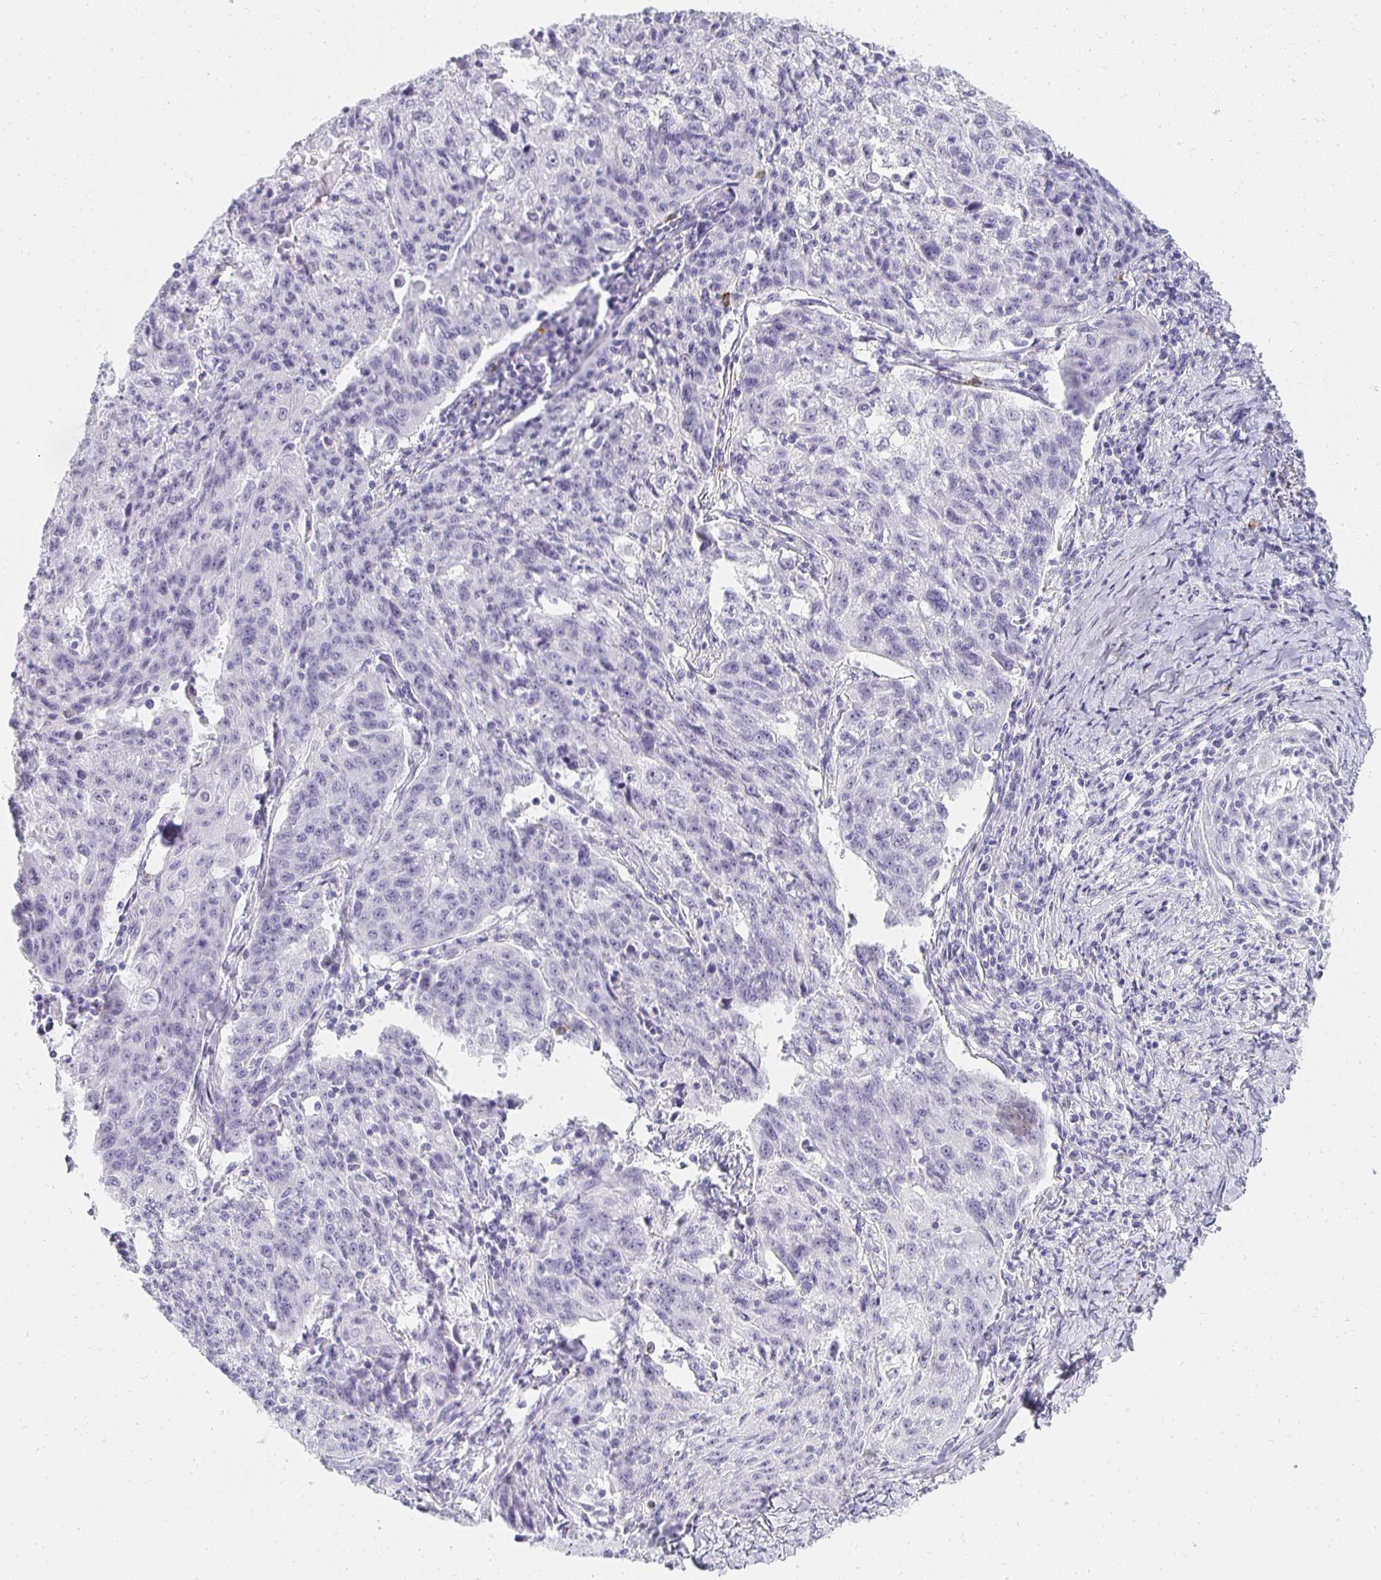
{"staining": {"intensity": "negative", "quantity": "none", "location": "none"}, "tissue": "lung cancer", "cell_type": "Tumor cells", "image_type": "cancer", "snomed": [{"axis": "morphology", "description": "Squamous cell carcinoma, NOS"}, {"axis": "morphology", "description": "Squamous cell carcinoma, metastatic, NOS"}, {"axis": "topography", "description": "Bronchus"}, {"axis": "topography", "description": "Lung"}], "caption": "Immunohistochemistry micrograph of neoplastic tissue: lung cancer stained with DAB demonstrates no significant protein positivity in tumor cells.", "gene": "TPSD1", "patient": {"sex": "male", "age": 62}}